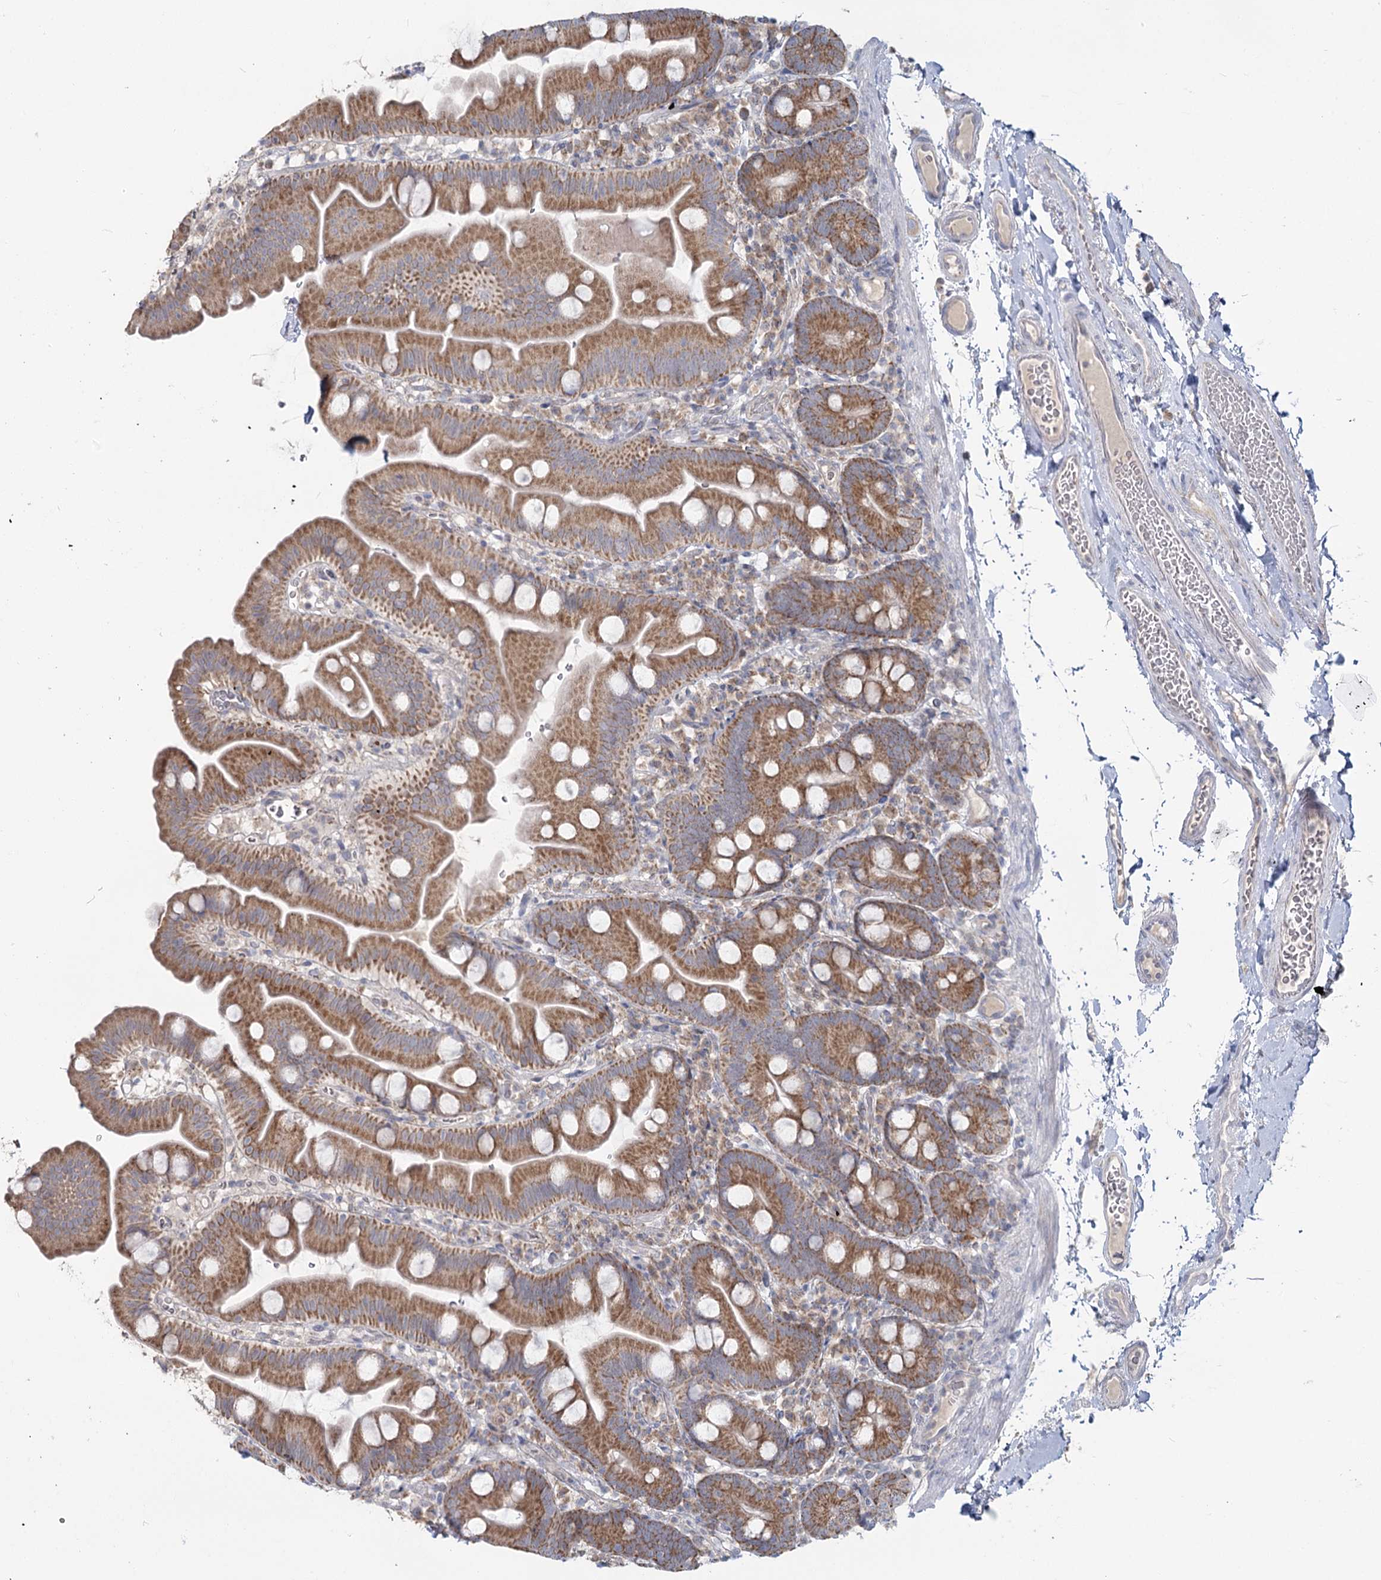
{"staining": {"intensity": "moderate", "quantity": ">75%", "location": "cytoplasmic/membranous"}, "tissue": "small intestine", "cell_type": "Glandular cells", "image_type": "normal", "snomed": [{"axis": "morphology", "description": "Normal tissue, NOS"}, {"axis": "topography", "description": "Small intestine"}], "caption": "Protein expression analysis of normal small intestine exhibits moderate cytoplasmic/membranous positivity in approximately >75% of glandular cells.", "gene": "ACOX2", "patient": {"sex": "female", "age": 68}}